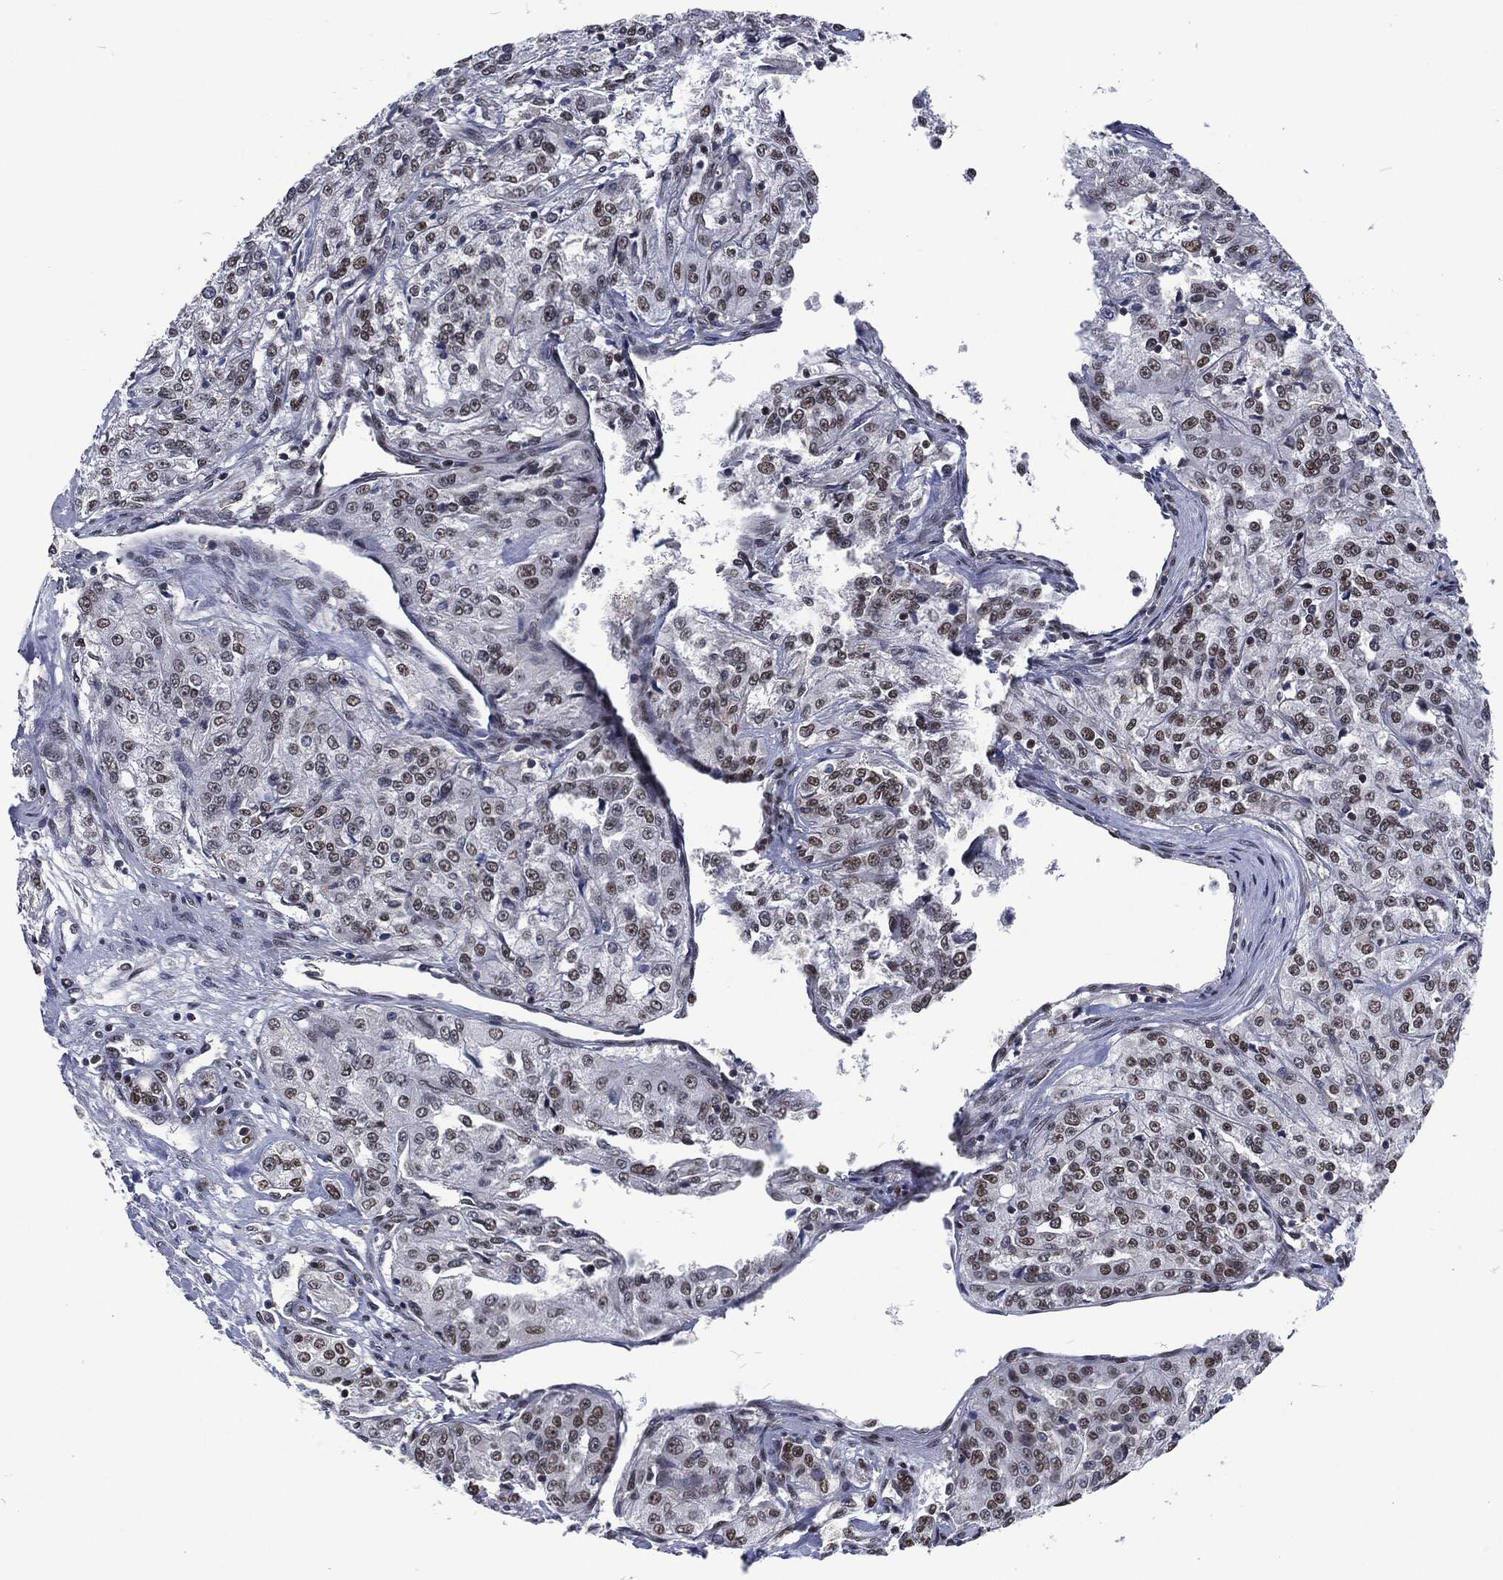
{"staining": {"intensity": "moderate", "quantity": "25%-75%", "location": "nuclear"}, "tissue": "renal cancer", "cell_type": "Tumor cells", "image_type": "cancer", "snomed": [{"axis": "morphology", "description": "Adenocarcinoma, NOS"}, {"axis": "topography", "description": "Kidney"}], "caption": "The immunohistochemical stain highlights moderate nuclear positivity in tumor cells of renal adenocarcinoma tissue.", "gene": "DCPS", "patient": {"sex": "female", "age": 63}}